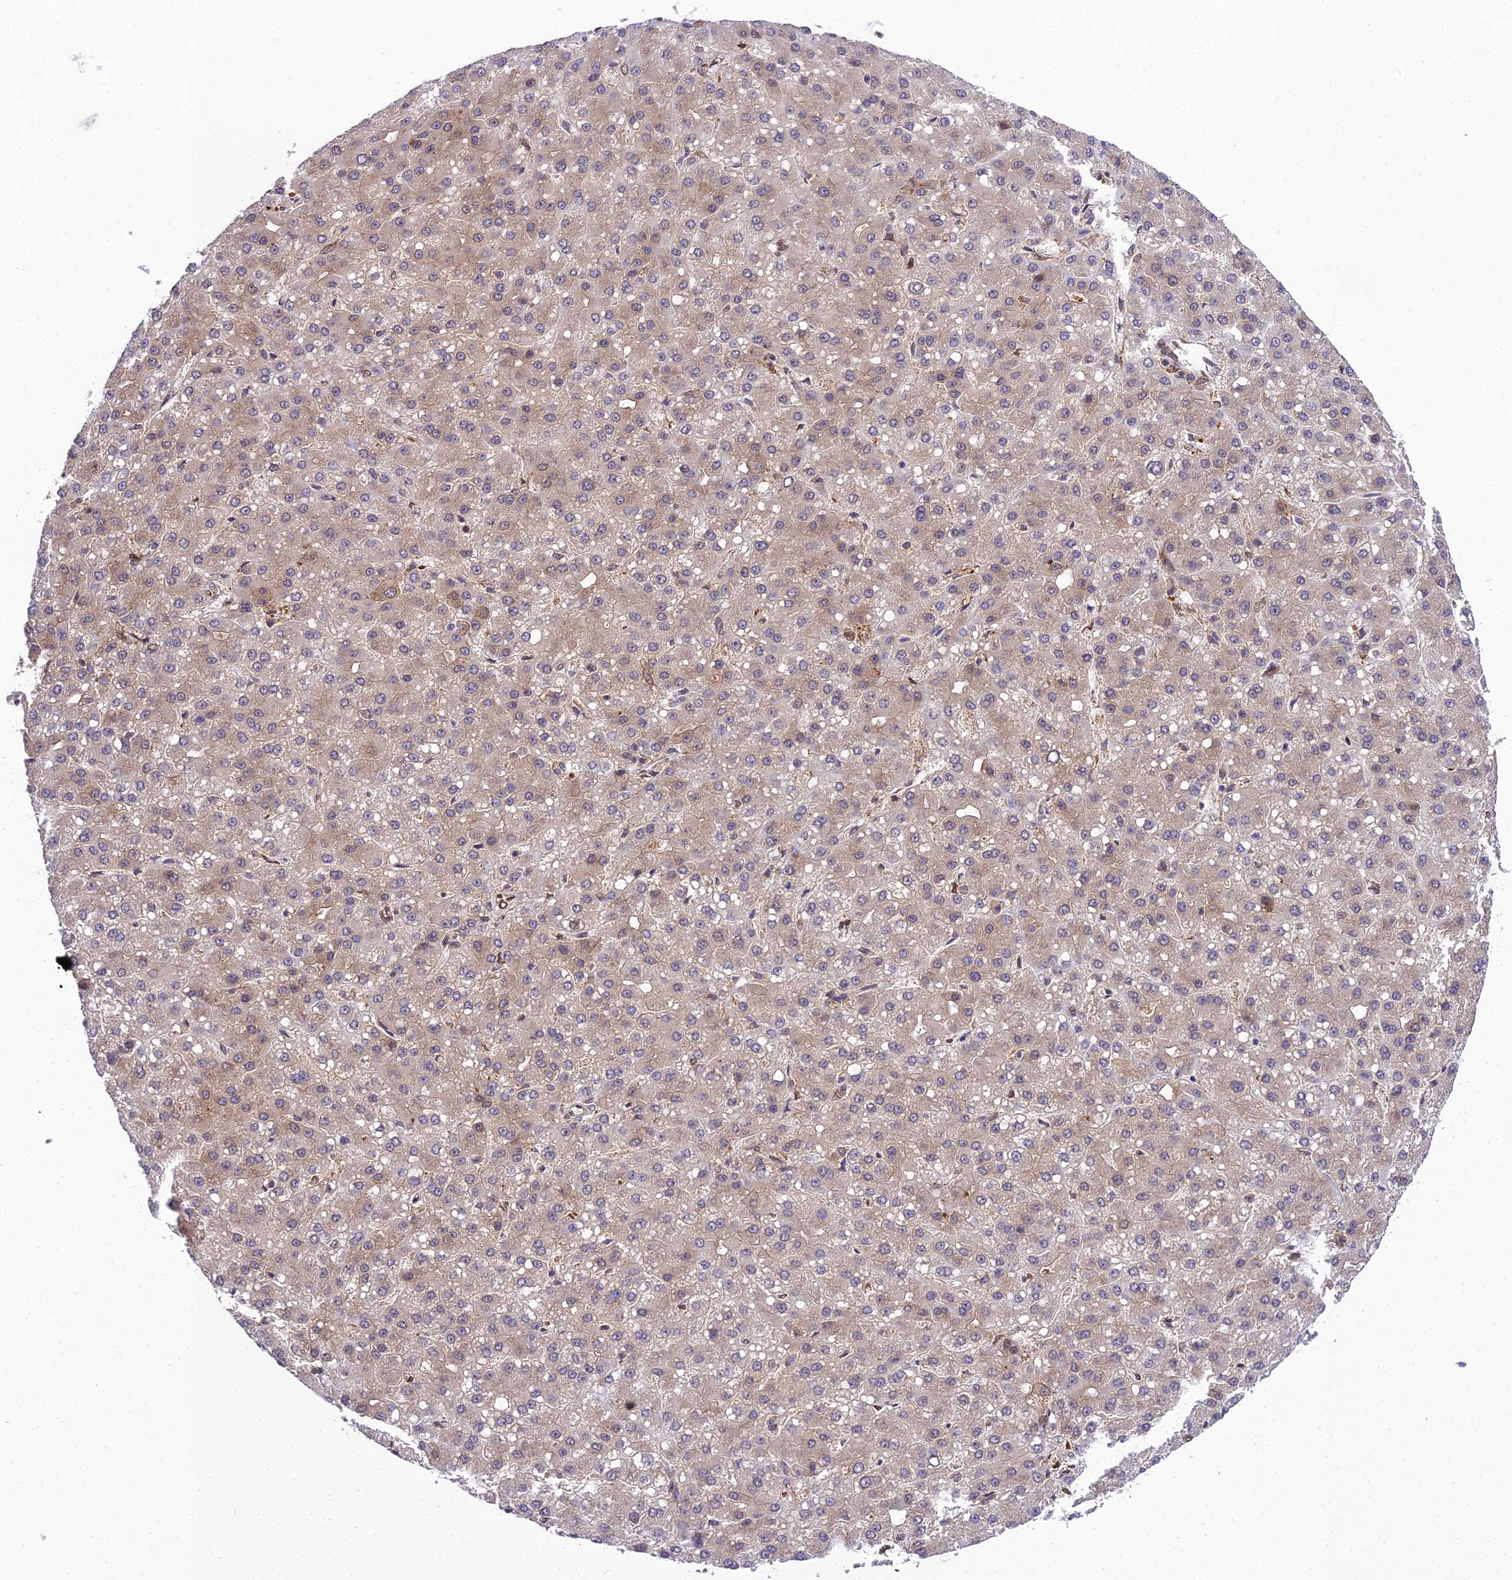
{"staining": {"intensity": "weak", "quantity": ">75%", "location": "cytoplasmic/membranous"}, "tissue": "liver cancer", "cell_type": "Tumor cells", "image_type": "cancer", "snomed": [{"axis": "morphology", "description": "Carcinoma, Hepatocellular, NOS"}, {"axis": "topography", "description": "Liver"}], "caption": "Immunohistochemistry of human liver hepatocellular carcinoma shows low levels of weak cytoplasmic/membranous expression in approximately >75% of tumor cells.", "gene": "DHCR7", "patient": {"sex": "male", "age": 67}}